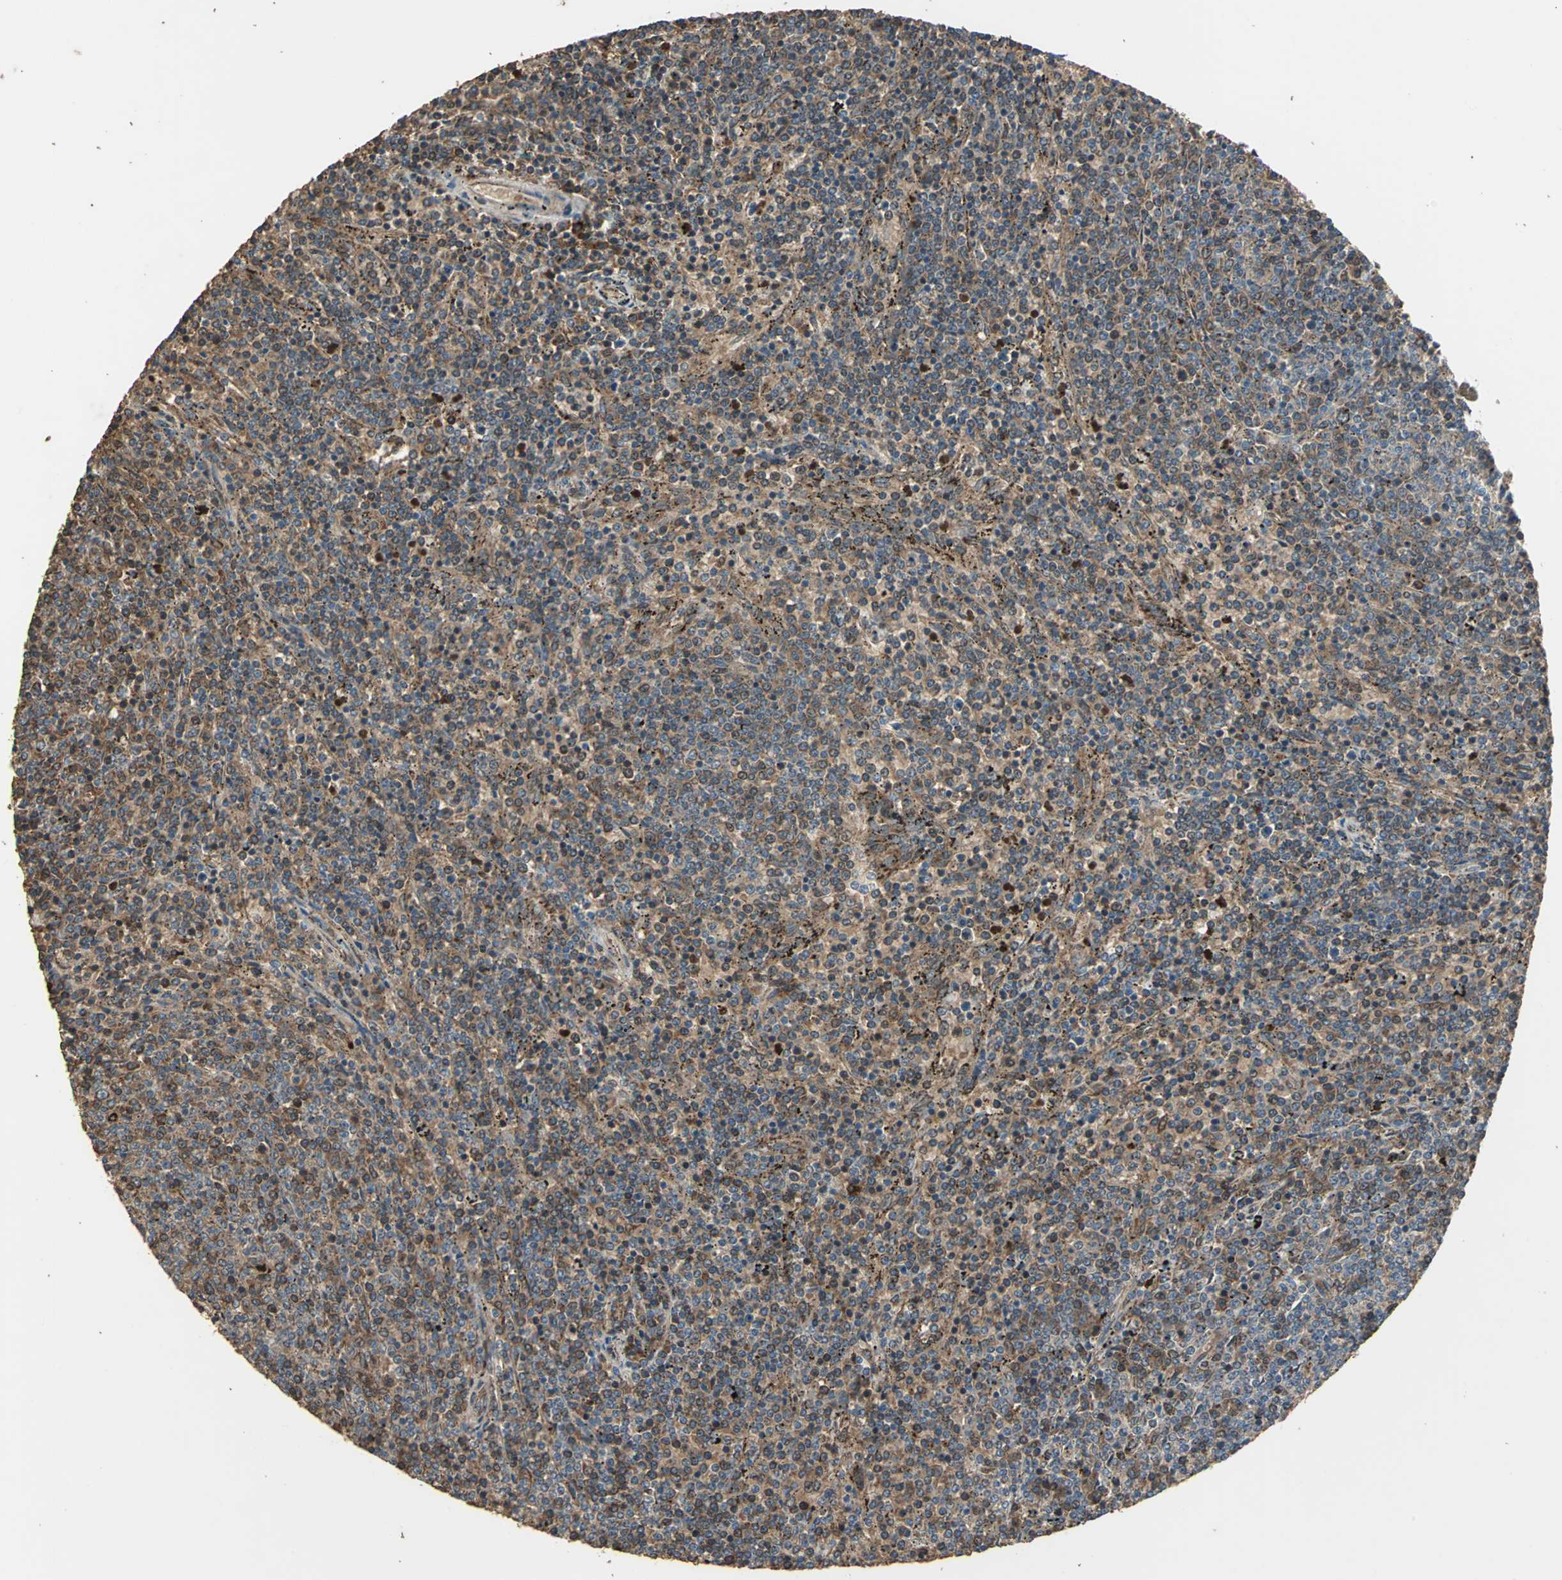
{"staining": {"intensity": "strong", "quantity": ">75%", "location": "cytoplasmic/membranous"}, "tissue": "lymphoma", "cell_type": "Tumor cells", "image_type": "cancer", "snomed": [{"axis": "morphology", "description": "Malignant lymphoma, non-Hodgkin's type, Low grade"}, {"axis": "topography", "description": "Spleen"}], "caption": "Protein positivity by IHC reveals strong cytoplasmic/membranous positivity in approximately >75% of tumor cells in low-grade malignant lymphoma, non-Hodgkin's type.", "gene": "POLRMT", "patient": {"sex": "female", "age": 50}}